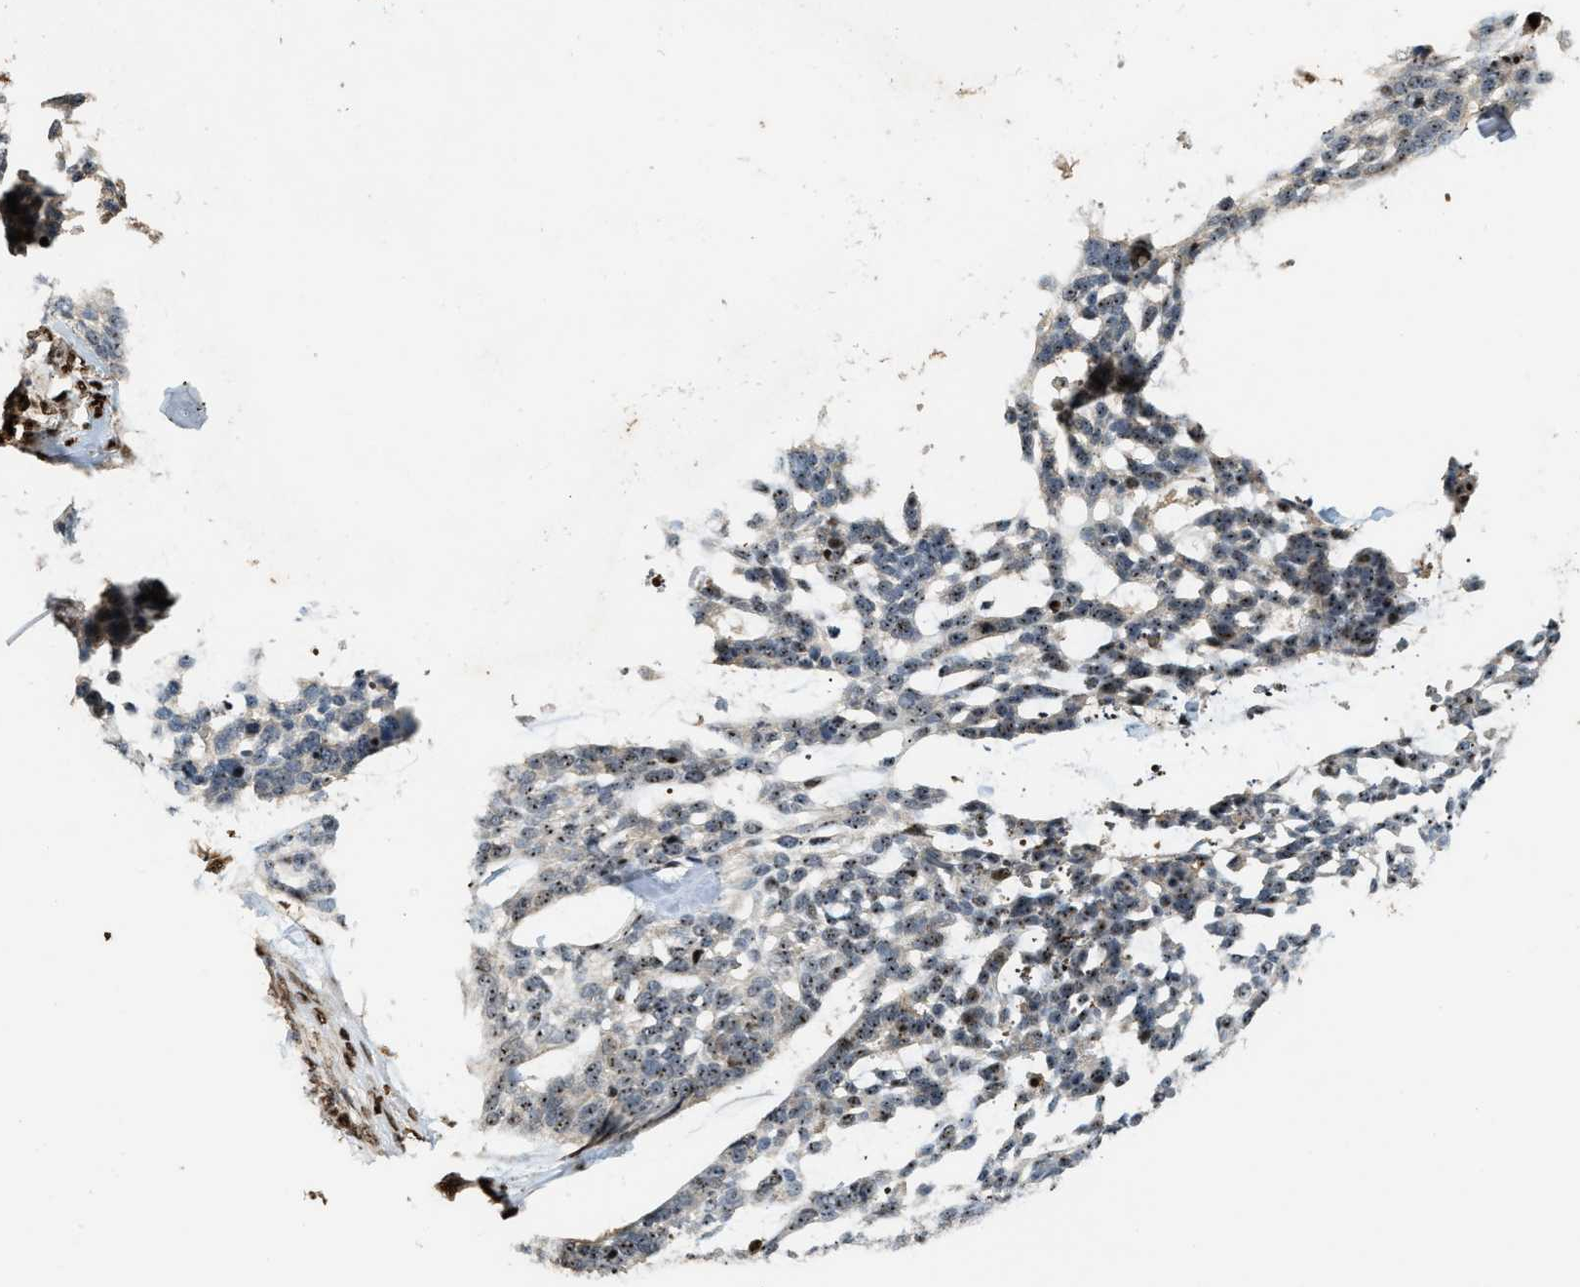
{"staining": {"intensity": "moderate", "quantity": ">75%", "location": "nuclear"}, "tissue": "skin cancer", "cell_type": "Tumor cells", "image_type": "cancer", "snomed": [{"axis": "morphology", "description": "Basal cell carcinoma"}, {"axis": "topography", "description": "Skin"}], "caption": "Immunohistochemical staining of human skin cancer (basal cell carcinoma) reveals medium levels of moderate nuclear staining in approximately >75% of tumor cells.", "gene": "ZNF687", "patient": {"sex": "female", "age": 64}}